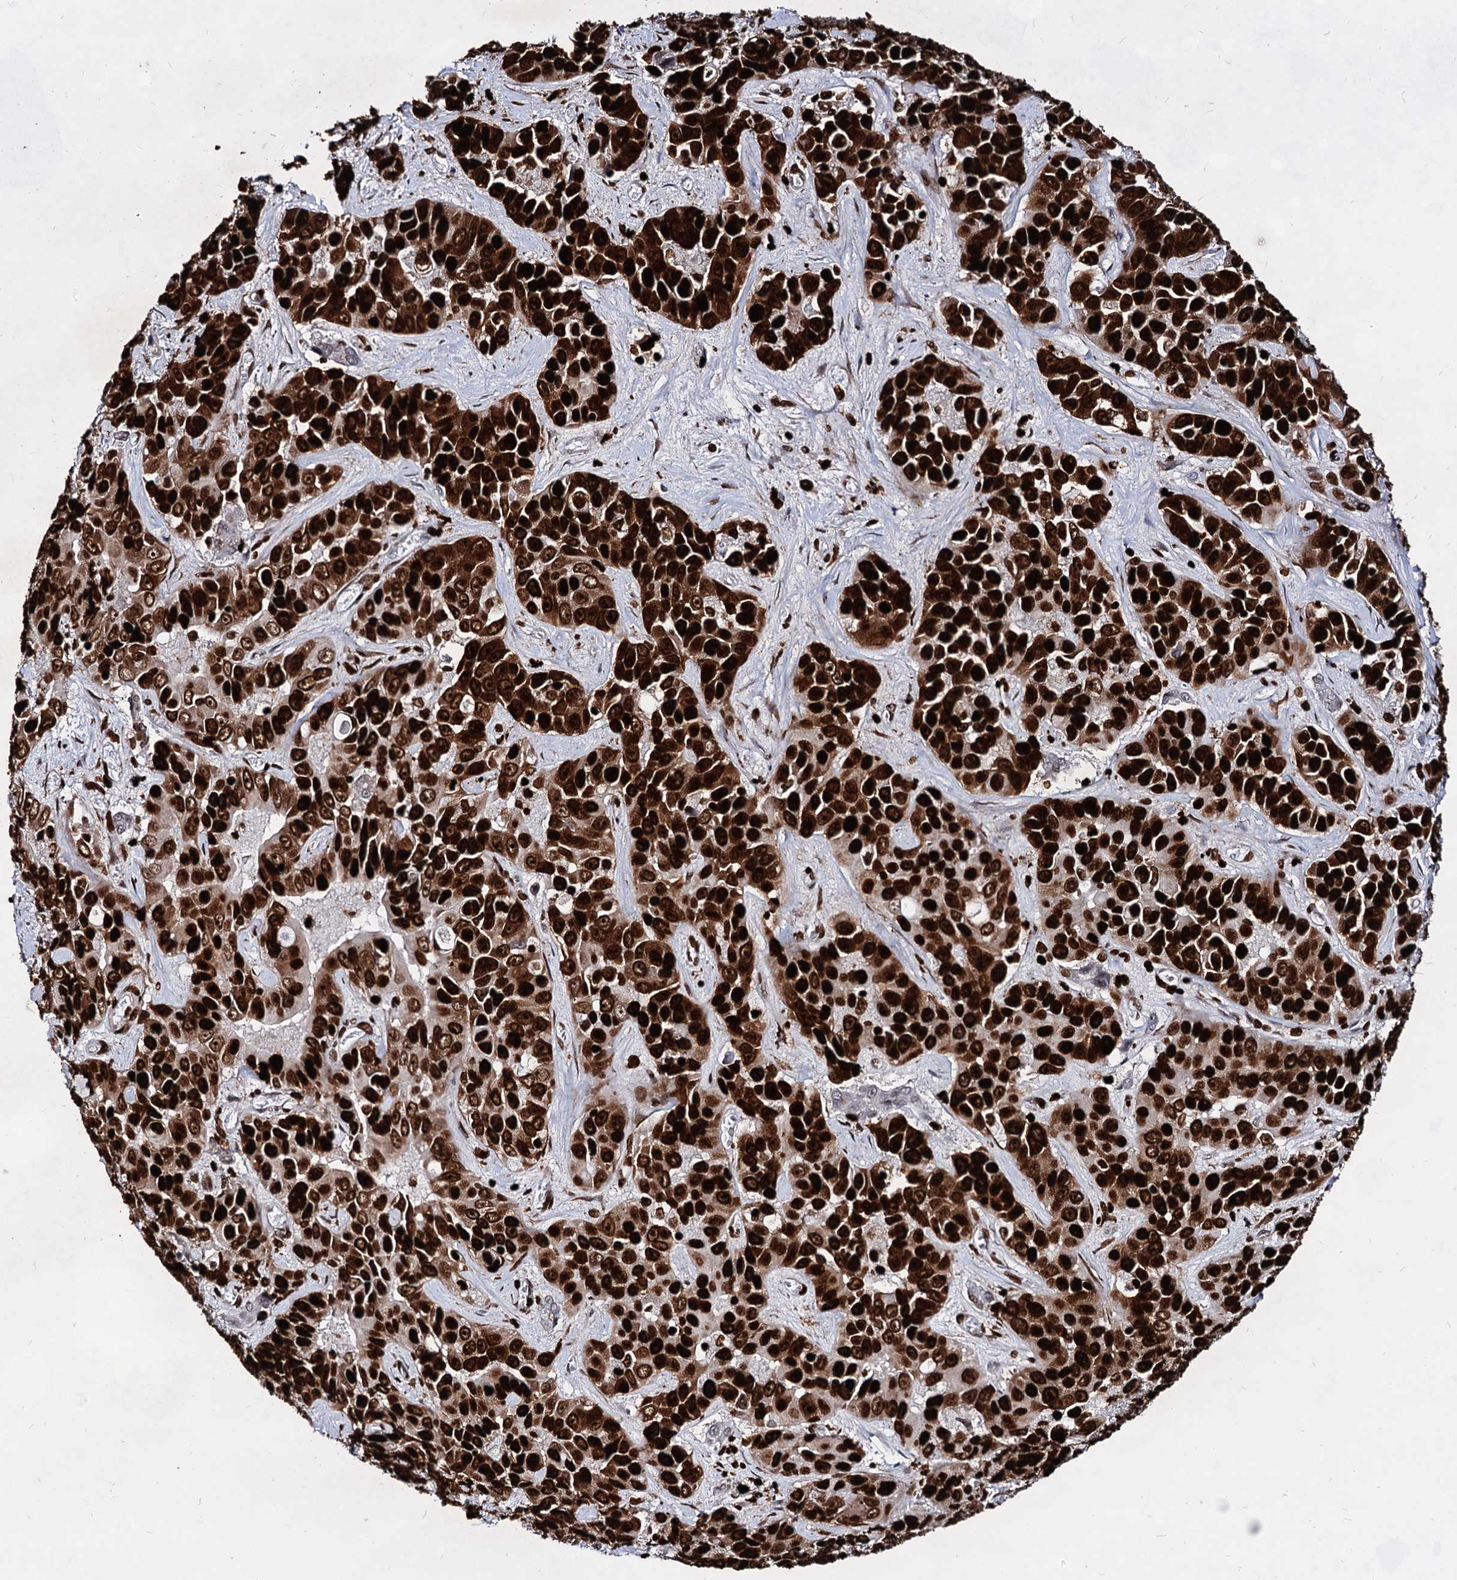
{"staining": {"intensity": "strong", "quantity": ">75%", "location": "nuclear"}, "tissue": "liver cancer", "cell_type": "Tumor cells", "image_type": "cancer", "snomed": [{"axis": "morphology", "description": "Cholangiocarcinoma"}, {"axis": "topography", "description": "Liver"}], "caption": "An image of liver cancer (cholangiocarcinoma) stained for a protein displays strong nuclear brown staining in tumor cells. (DAB (3,3'-diaminobenzidine) IHC, brown staining for protein, blue staining for nuclei).", "gene": "HMGB2", "patient": {"sex": "female", "age": 52}}